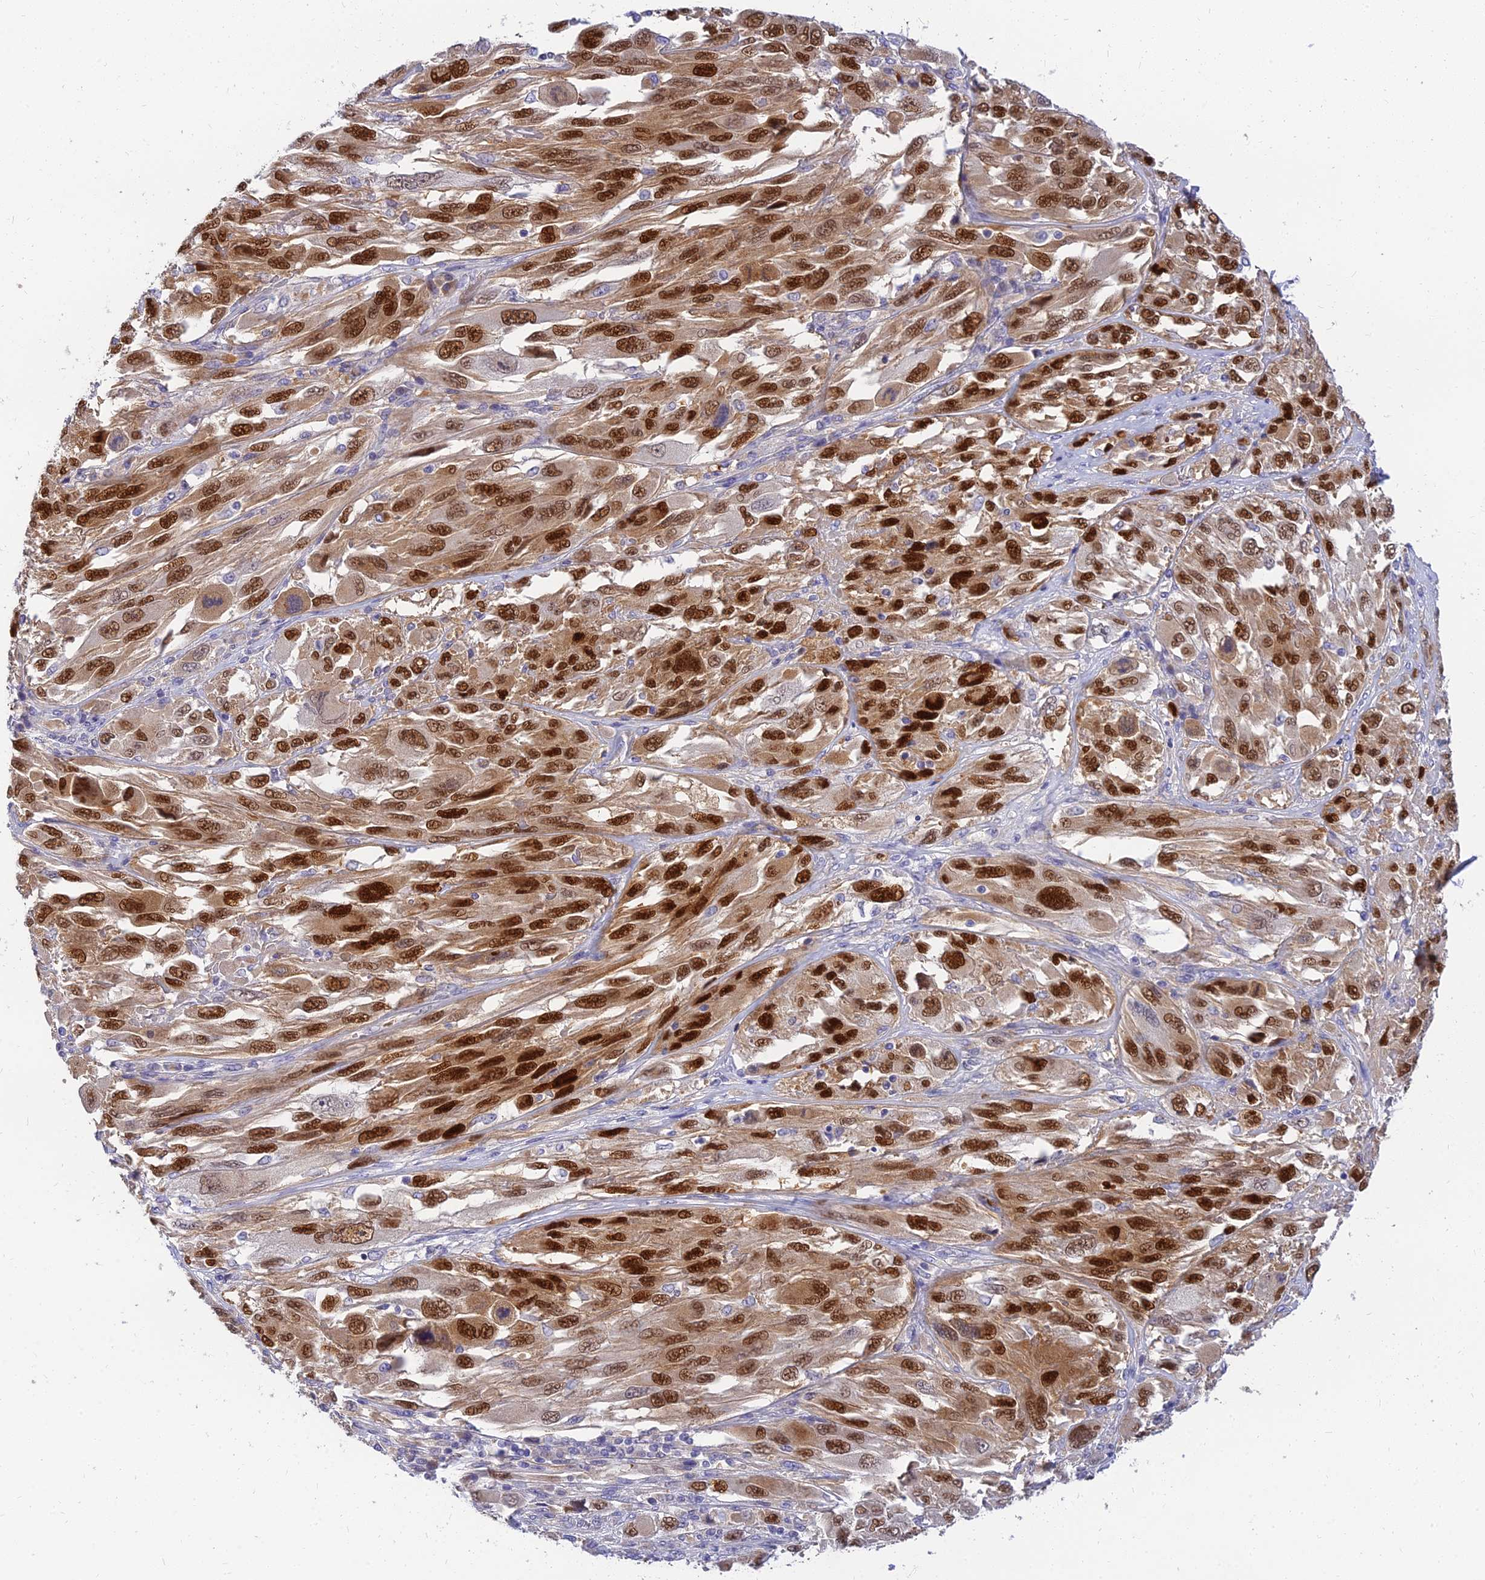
{"staining": {"intensity": "strong", "quantity": ">75%", "location": "nuclear"}, "tissue": "melanoma", "cell_type": "Tumor cells", "image_type": "cancer", "snomed": [{"axis": "morphology", "description": "Malignant melanoma, NOS"}, {"axis": "topography", "description": "Skin"}], "caption": "Immunohistochemistry image of human melanoma stained for a protein (brown), which demonstrates high levels of strong nuclear staining in about >75% of tumor cells.", "gene": "ANKS4B", "patient": {"sex": "female", "age": 91}}